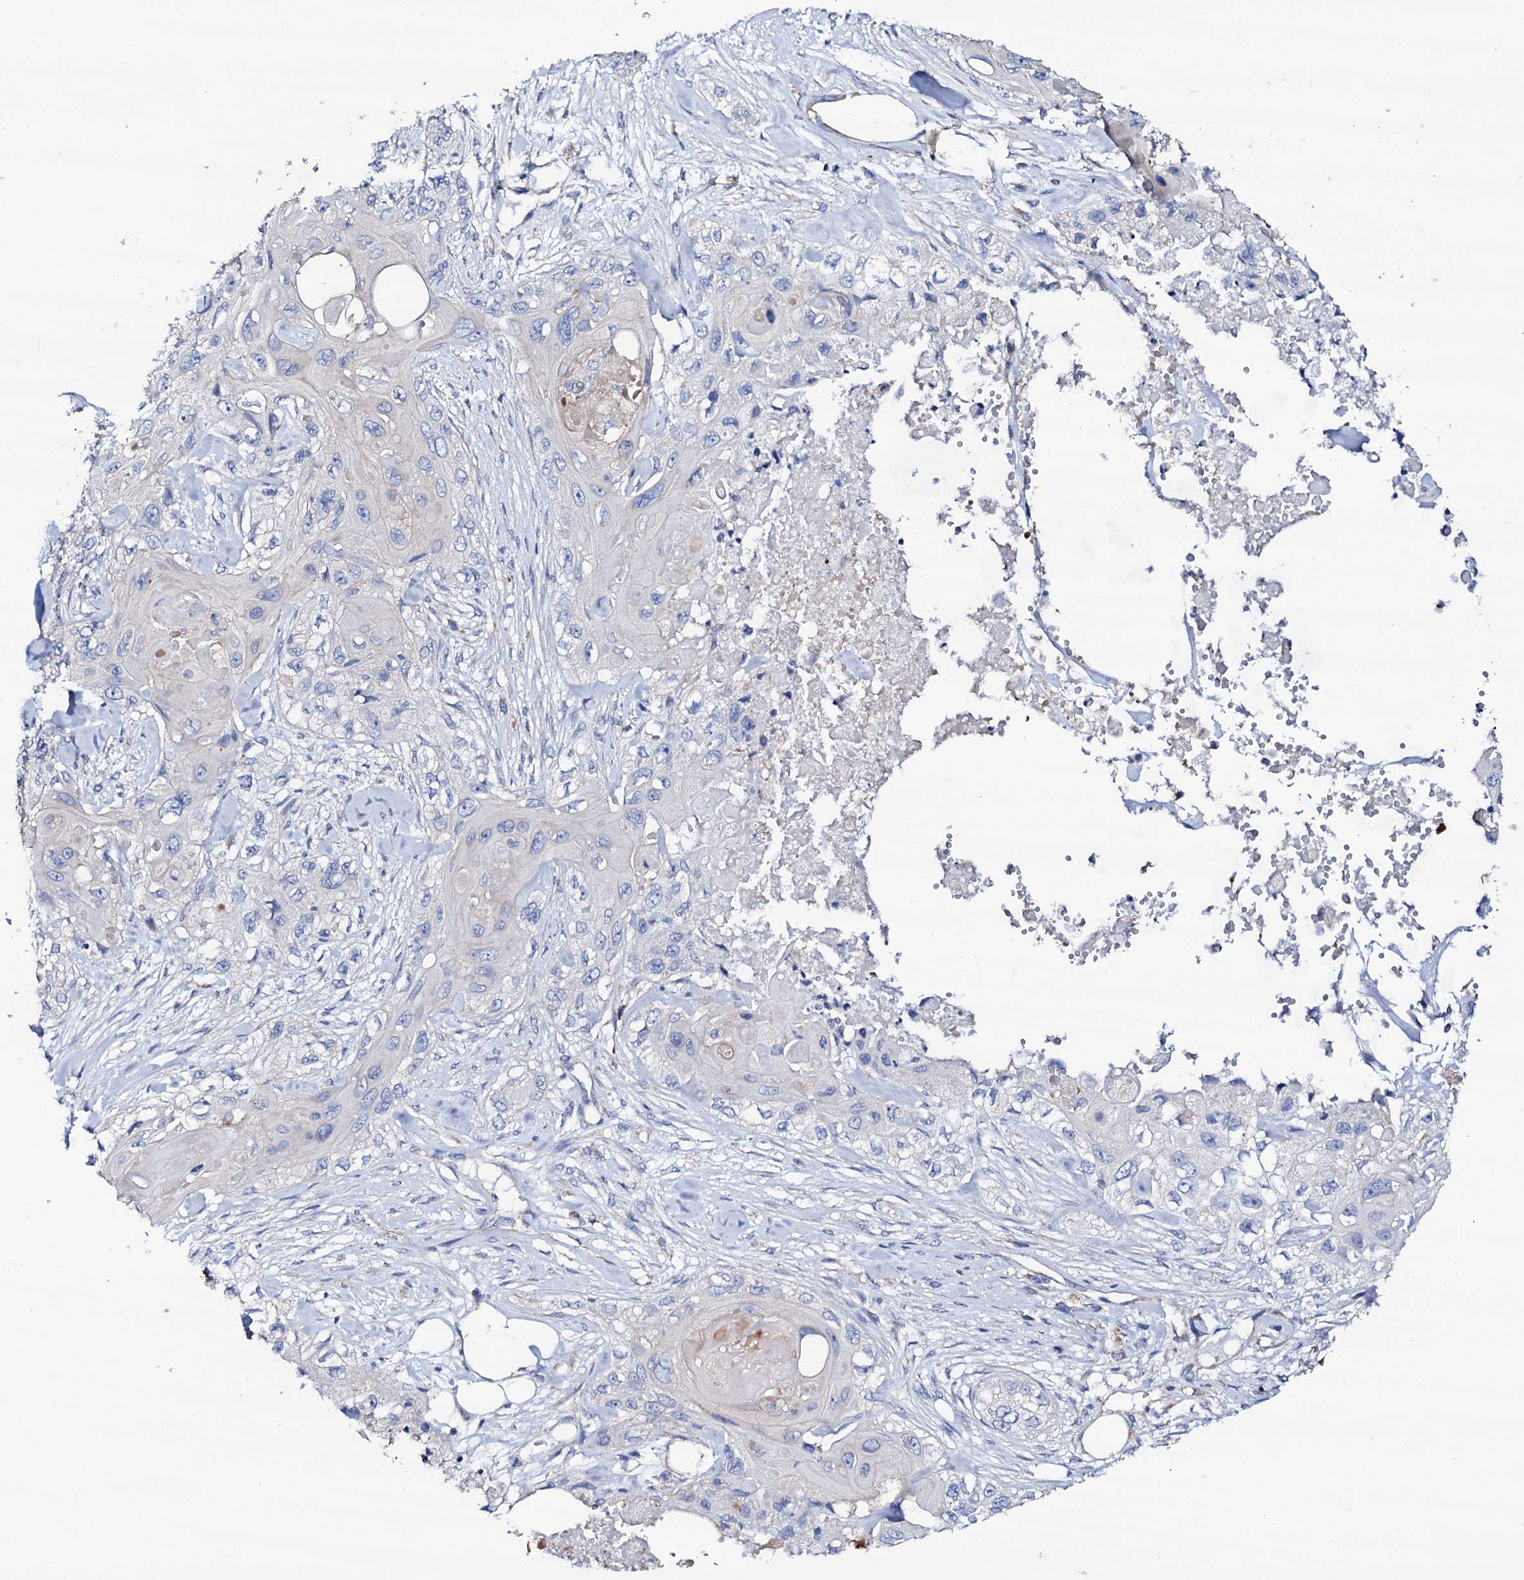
{"staining": {"intensity": "negative", "quantity": "none", "location": "none"}, "tissue": "skin cancer", "cell_type": "Tumor cells", "image_type": "cancer", "snomed": [{"axis": "morphology", "description": "Normal tissue, NOS"}, {"axis": "morphology", "description": "Squamous cell carcinoma, NOS"}, {"axis": "topography", "description": "Skin"}], "caption": "The micrograph shows no significant positivity in tumor cells of skin cancer (squamous cell carcinoma).", "gene": "TCAF2", "patient": {"sex": "male", "age": 72}}